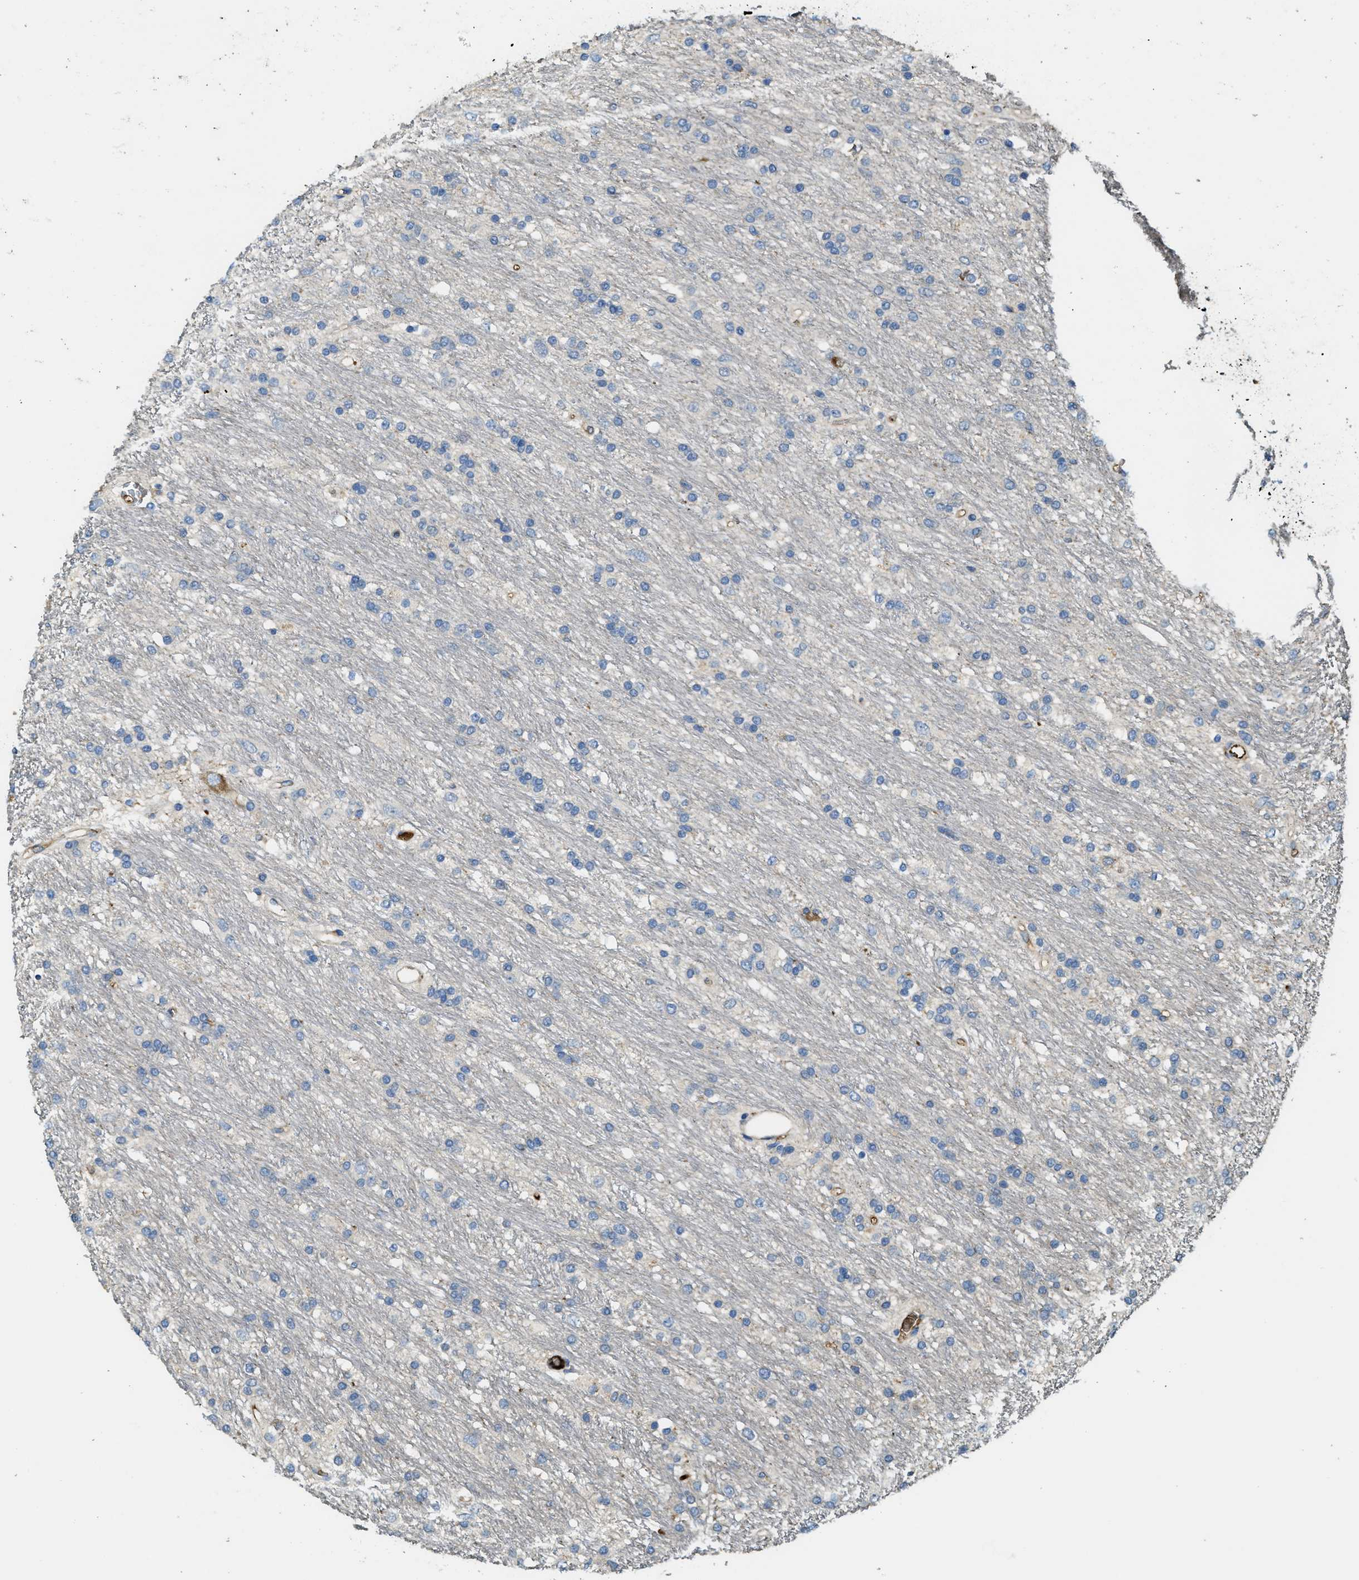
{"staining": {"intensity": "negative", "quantity": "none", "location": "none"}, "tissue": "glioma", "cell_type": "Tumor cells", "image_type": "cancer", "snomed": [{"axis": "morphology", "description": "Glioma, malignant, Low grade"}, {"axis": "topography", "description": "Brain"}], "caption": "High magnification brightfield microscopy of malignant low-grade glioma stained with DAB (brown) and counterstained with hematoxylin (blue): tumor cells show no significant positivity.", "gene": "RIPK2", "patient": {"sex": "male", "age": 77}}